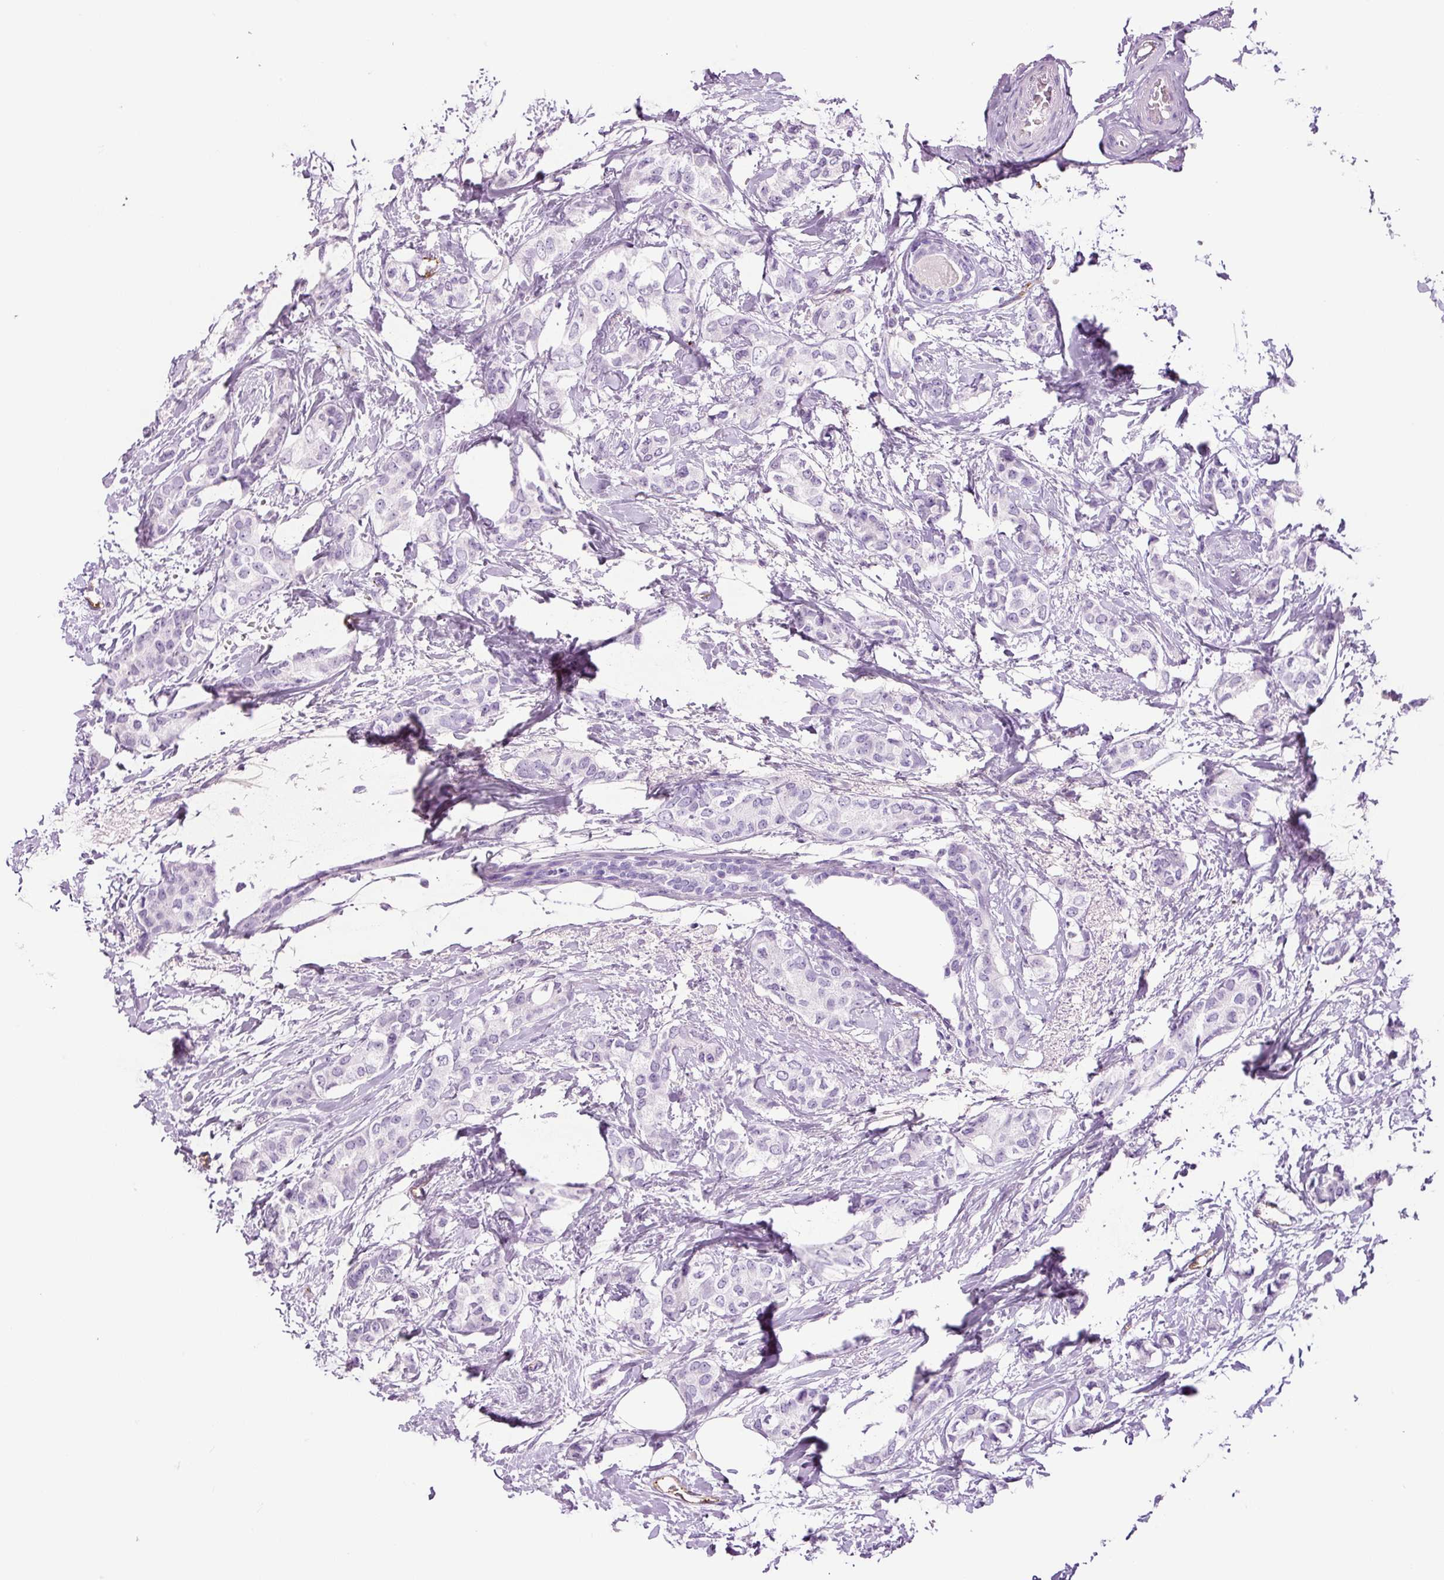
{"staining": {"intensity": "negative", "quantity": "none", "location": "none"}, "tissue": "breast cancer", "cell_type": "Tumor cells", "image_type": "cancer", "snomed": [{"axis": "morphology", "description": "Duct carcinoma"}, {"axis": "topography", "description": "Breast"}], "caption": "DAB immunohistochemical staining of intraductal carcinoma (breast) displays no significant positivity in tumor cells.", "gene": "ADSS1", "patient": {"sex": "female", "age": 73}}